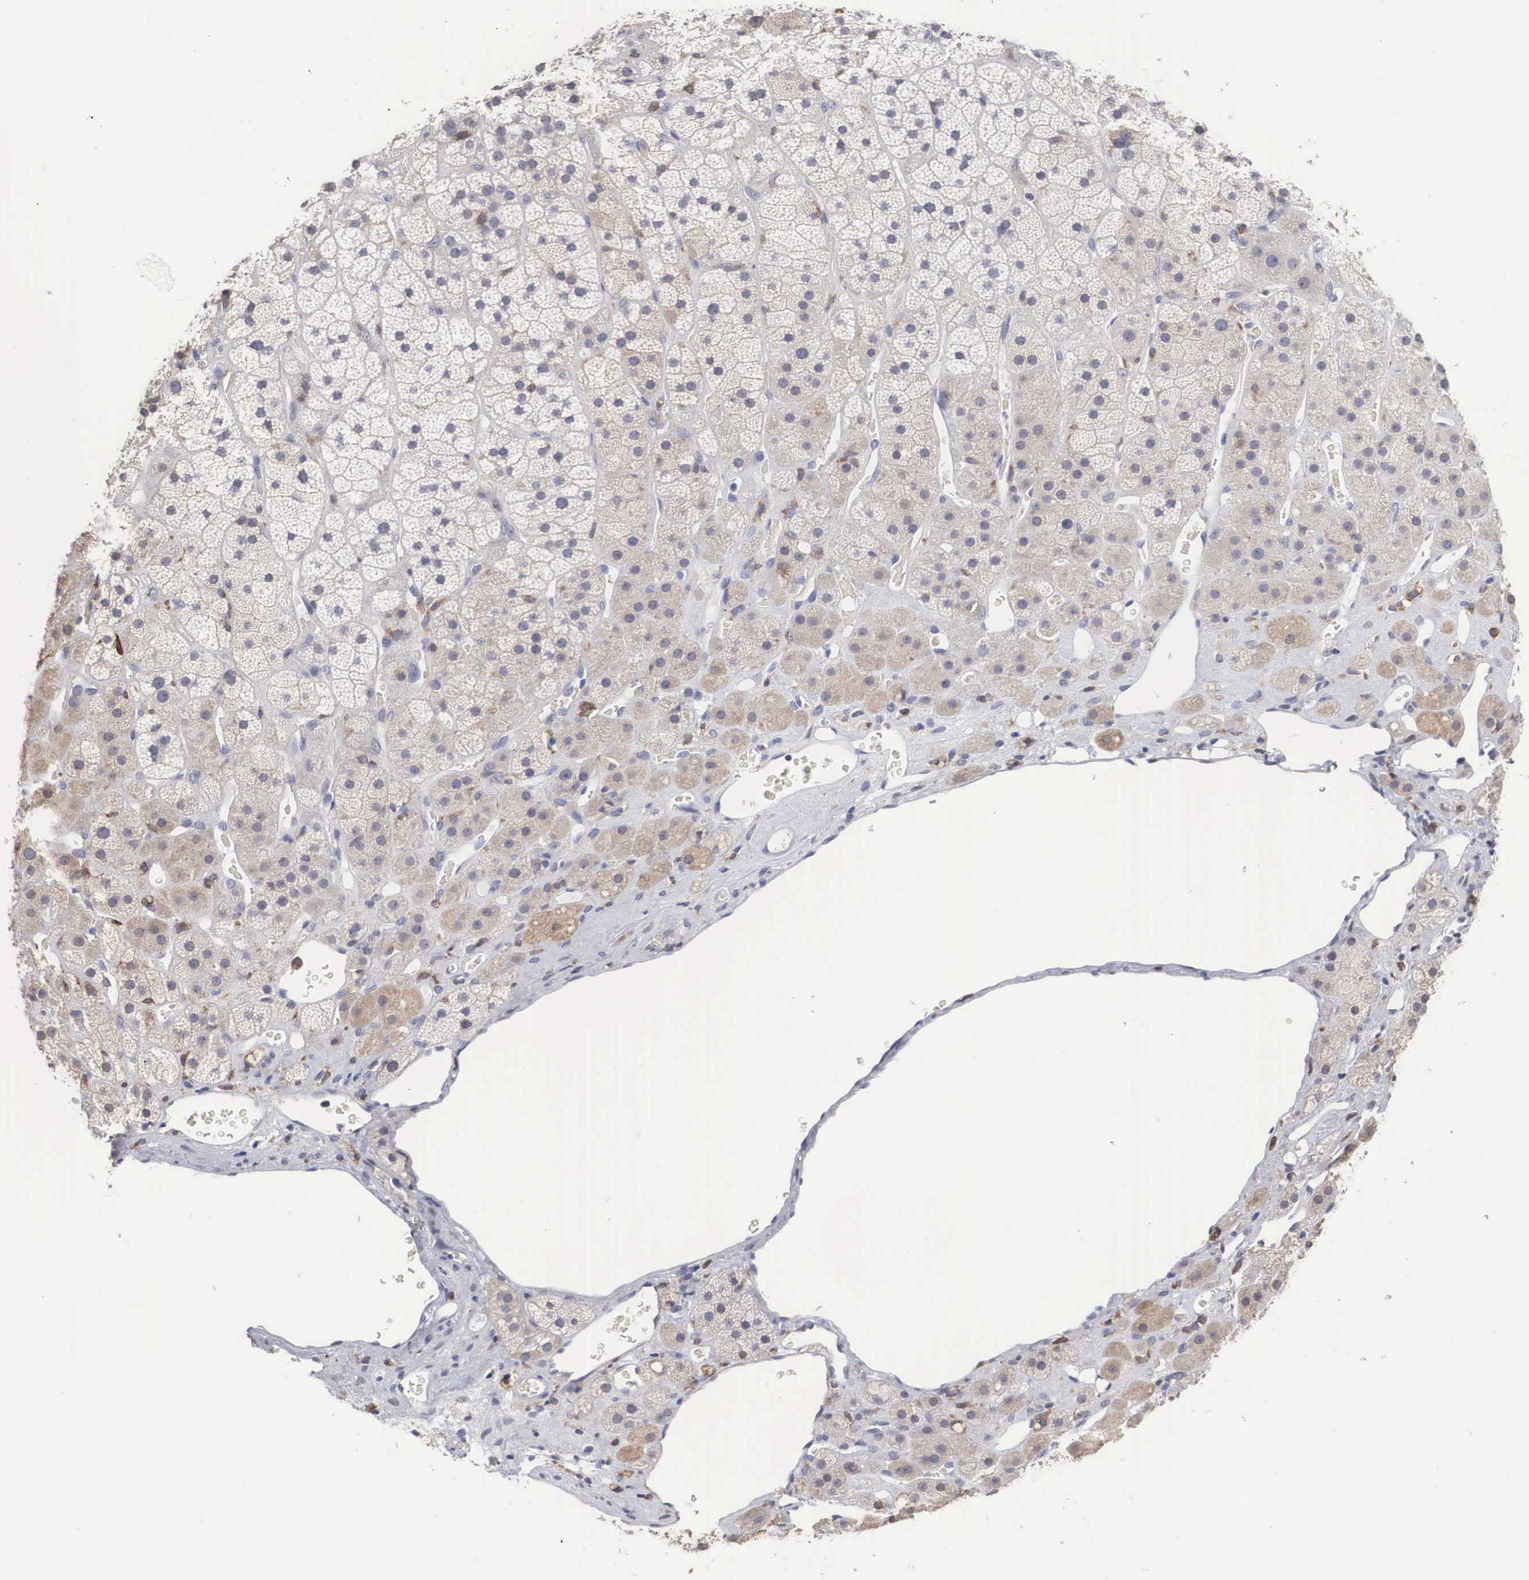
{"staining": {"intensity": "weak", "quantity": ">75%", "location": "cytoplasmic/membranous"}, "tissue": "adrenal gland", "cell_type": "Glandular cells", "image_type": "normal", "snomed": [{"axis": "morphology", "description": "Normal tissue, NOS"}, {"axis": "topography", "description": "Adrenal gland"}], "caption": "Glandular cells reveal low levels of weak cytoplasmic/membranous staining in about >75% of cells in benign human adrenal gland.", "gene": "HMOX1", "patient": {"sex": "male", "age": 57}}